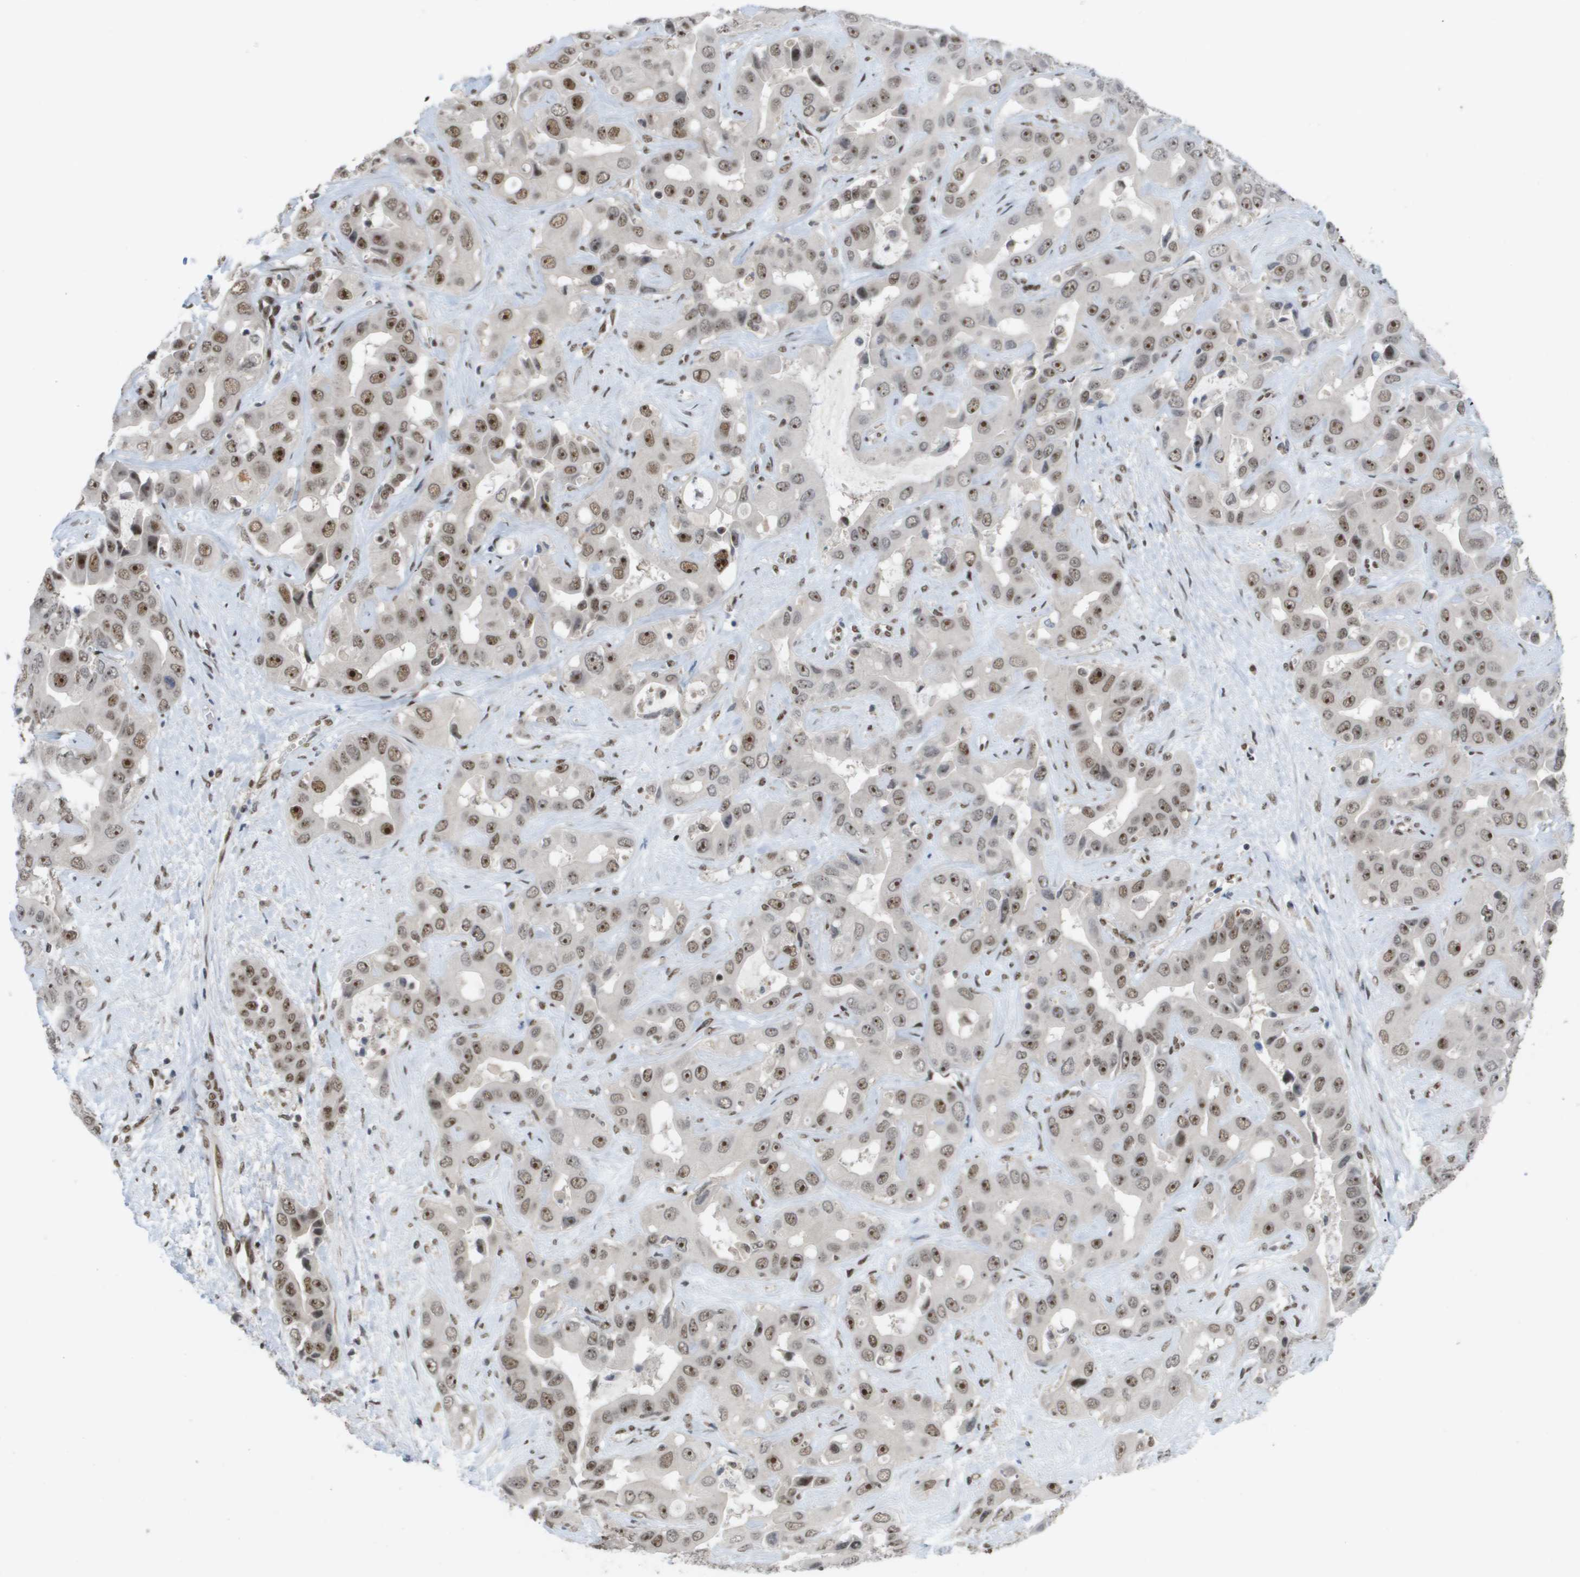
{"staining": {"intensity": "moderate", "quantity": ">75%", "location": "nuclear"}, "tissue": "liver cancer", "cell_type": "Tumor cells", "image_type": "cancer", "snomed": [{"axis": "morphology", "description": "Cholangiocarcinoma"}, {"axis": "topography", "description": "Liver"}], "caption": "A micrograph showing moderate nuclear expression in approximately >75% of tumor cells in liver cancer, as visualized by brown immunohistochemical staining.", "gene": "CDT1", "patient": {"sex": "female", "age": 52}}